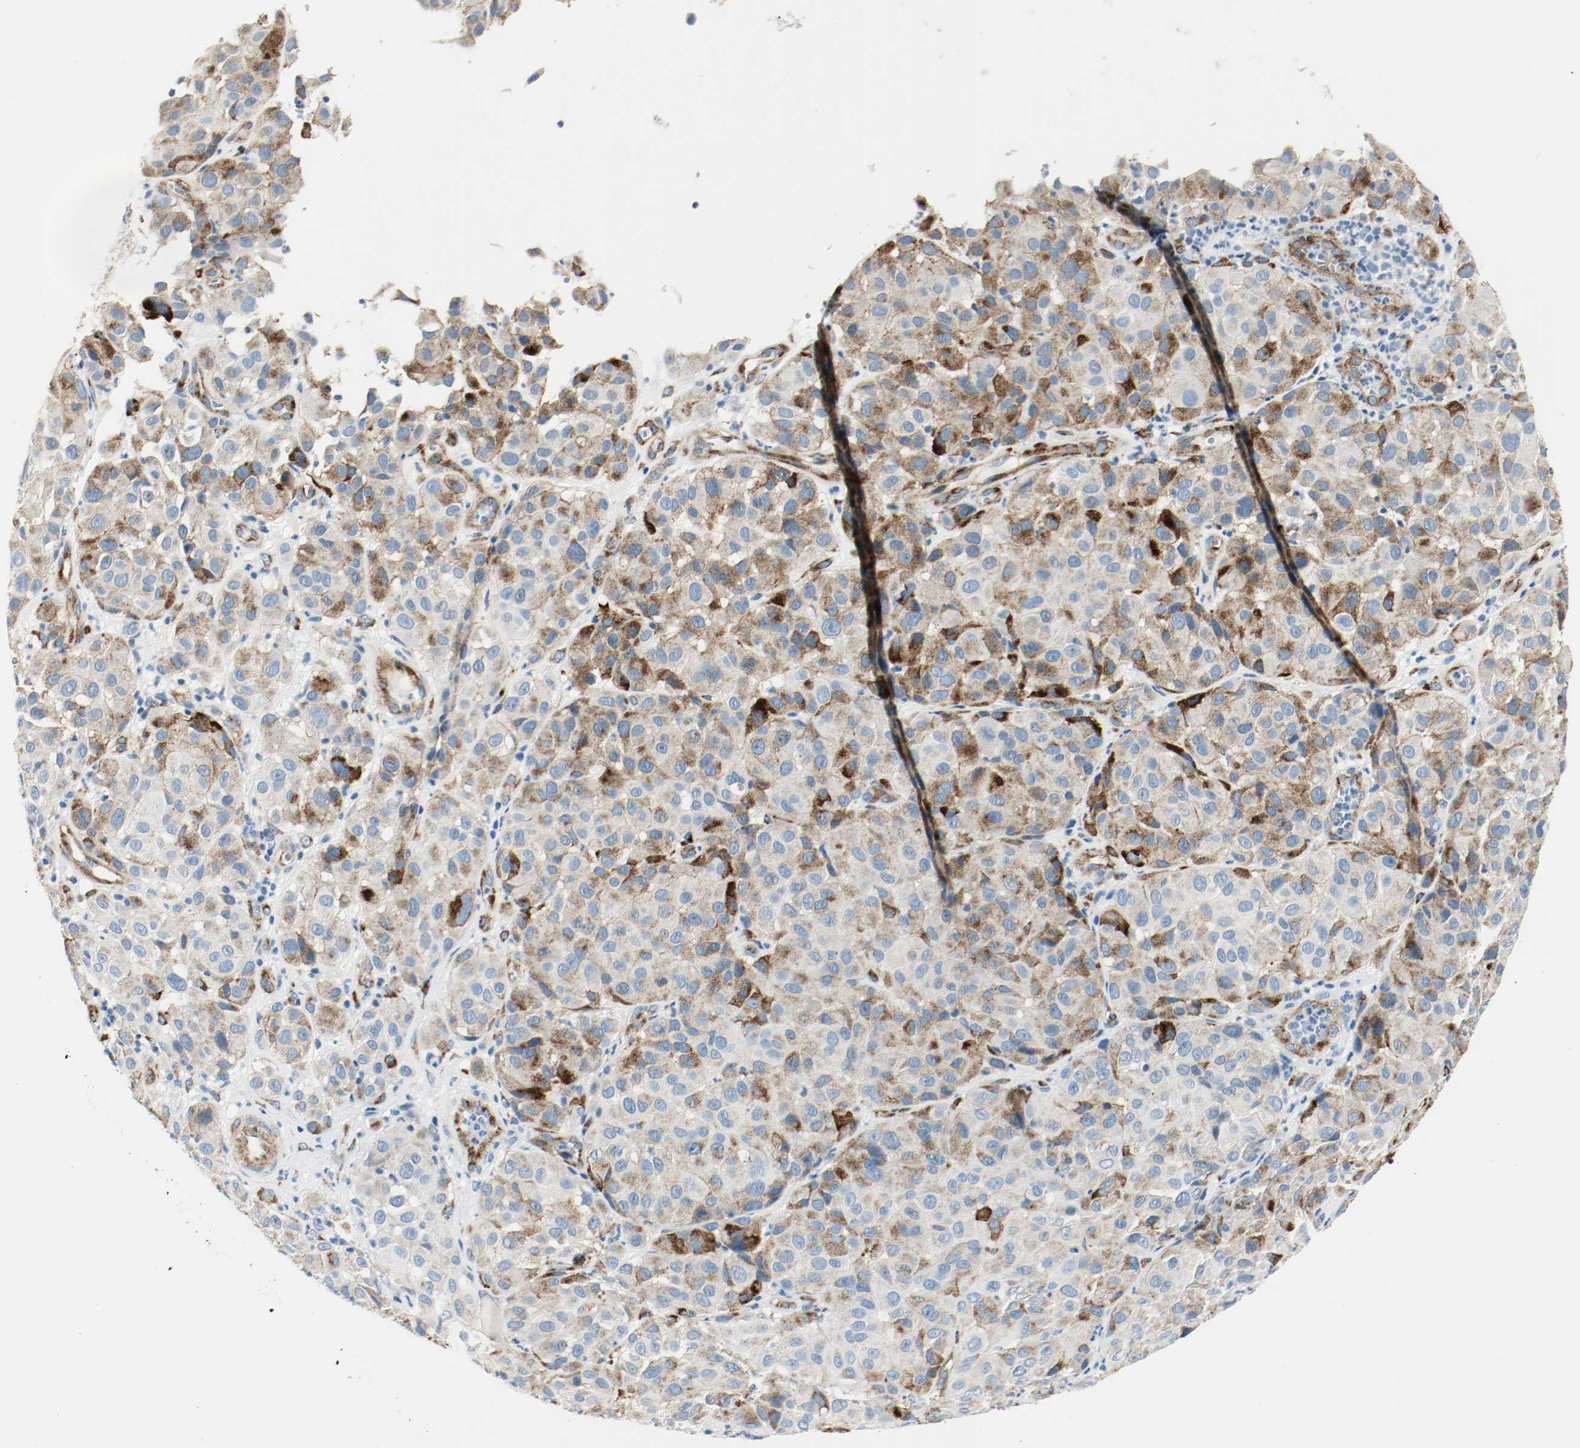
{"staining": {"intensity": "moderate", "quantity": "25%-75%", "location": "cytoplasmic/membranous"}, "tissue": "melanoma", "cell_type": "Tumor cells", "image_type": "cancer", "snomed": [{"axis": "morphology", "description": "Malignant melanoma, NOS"}, {"axis": "topography", "description": "Skin"}], "caption": "Melanoma tissue shows moderate cytoplasmic/membranous expression in approximately 25%-75% of tumor cells (DAB IHC with brightfield microscopy, high magnification).", "gene": "LAMB1", "patient": {"sex": "female", "age": 21}}